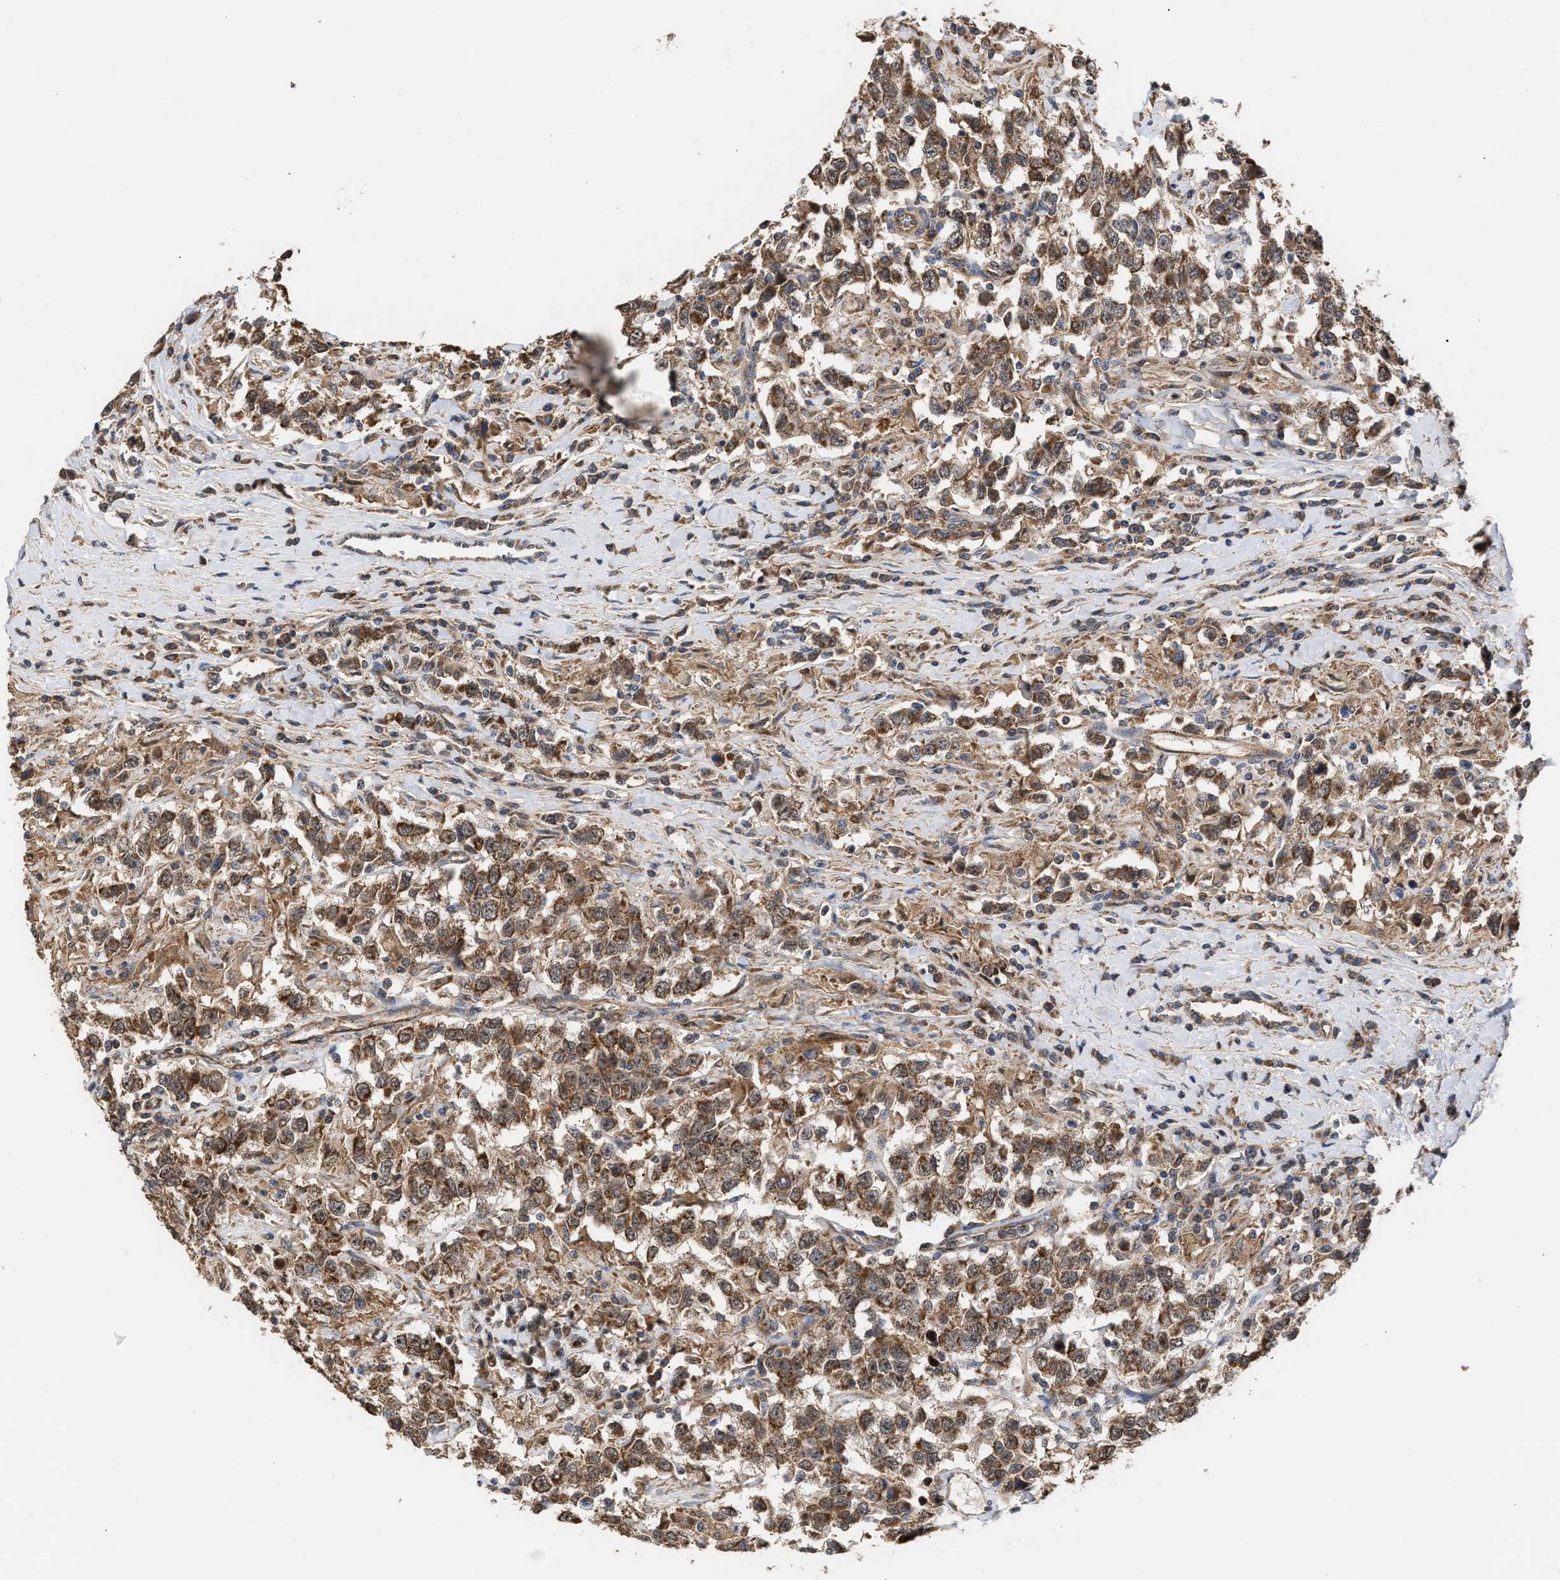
{"staining": {"intensity": "strong", "quantity": ">75%", "location": "cytoplasmic/membranous,nuclear"}, "tissue": "testis cancer", "cell_type": "Tumor cells", "image_type": "cancer", "snomed": [{"axis": "morphology", "description": "Seminoma, NOS"}, {"axis": "topography", "description": "Testis"}], "caption": "Testis cancer (seminoma) tissue exhibits strong cytoplasmic/membranous and nuclear positivity in about >75% of tumor cells", "gene": "EXOSC2", "patient": {"sex": "male", "age": 41}}